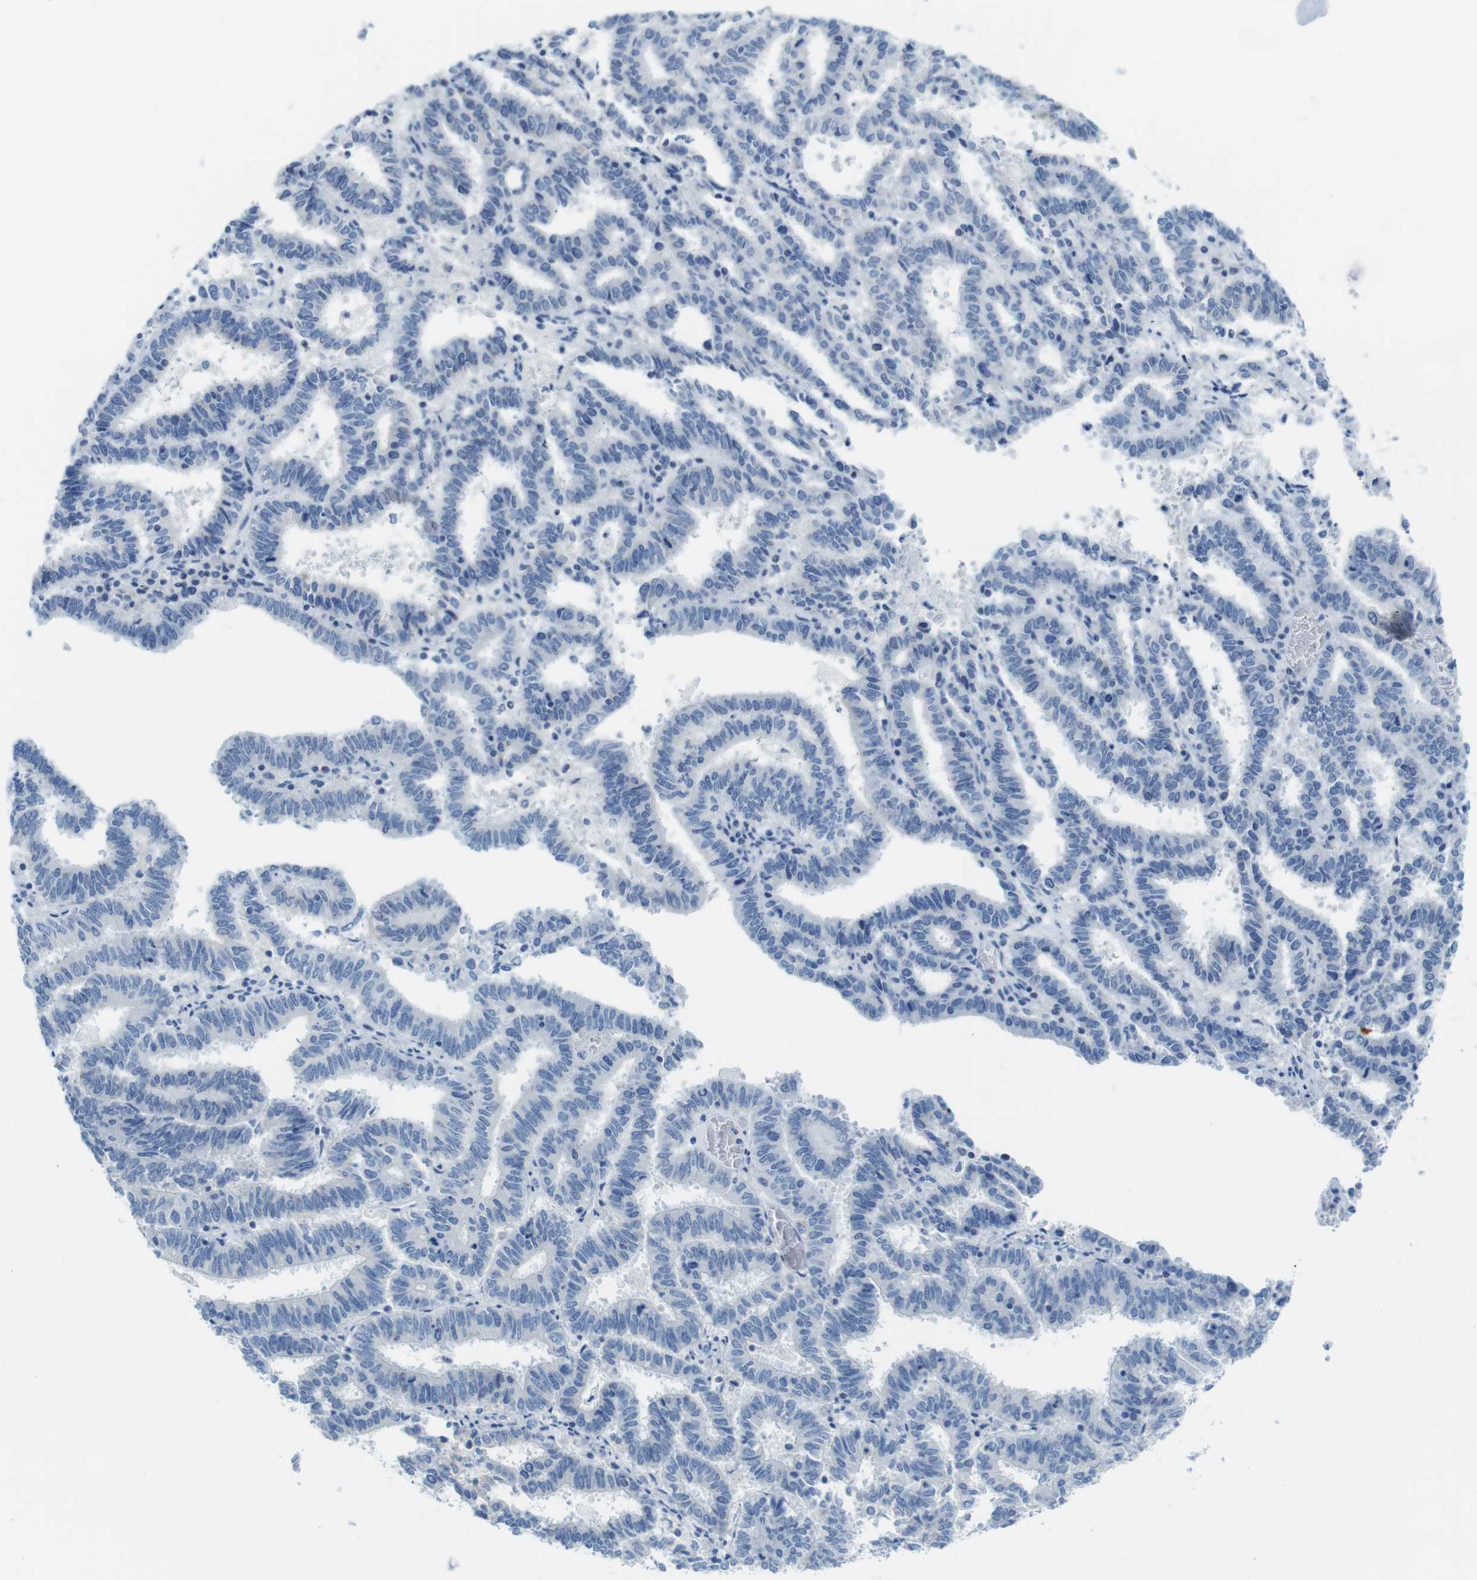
{"staining": {"intensity": "negative", "quantity": "none", "location": "none"}, "tissue": "endometrial cancer", "cell_type": "Tumor cells", "image_type": "cancer", "snomed": [{"axis": "morphology", "description": "Adenocarcinoma, NOS"}, {"axis": "topography", "description": "Uterus"}], "caption": "This is a image of IHC staining of adenocarcinoma (endometrial), which shows no positivity in tumor cells.", "gene": "ASIC5", "patient": {"sex": "female", "age": 83}}